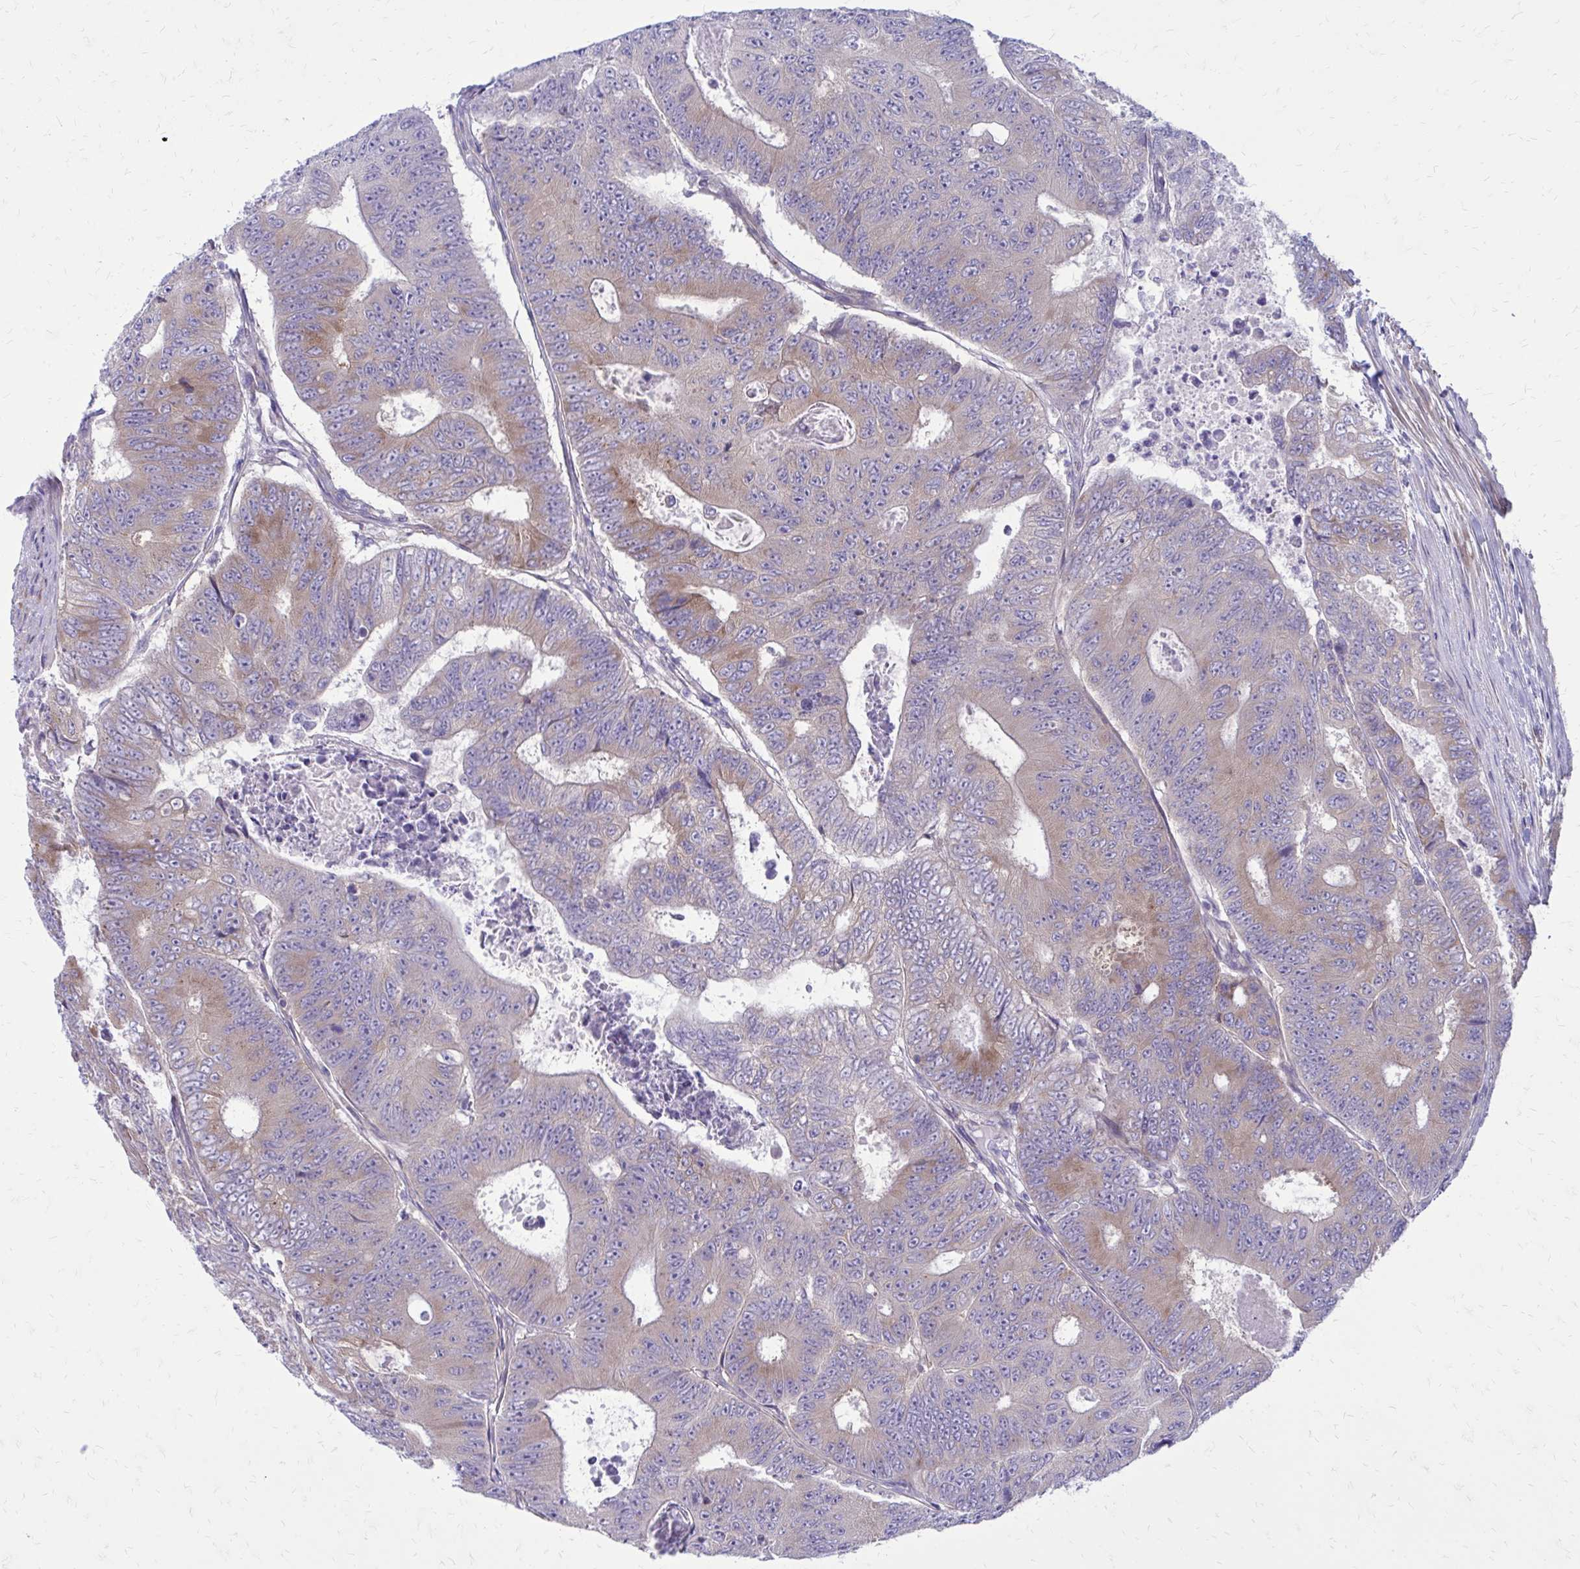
{"staining": {"intensity": "moderate", "quantity": "25%-75%", "location": "cytoplasmic/membranous"}, "tissue": "colorectal cancer", "cell_type": "Tumor cells", "image_type": "cancer", "snomed": [{"axis": "morphology", "description": "Adenocarcinoma, NOS"}, {"axis": "topography", "description": "Colon"}], "caption": "Adenocarcinoma (colorectal) stained with a brown dye shows moderate cytoplasmic/membranous positive expression in approximately 25%-75% of tumor cells.", "gene": "GIGYF2", "patient": {"sex": "female", "age": 48}}